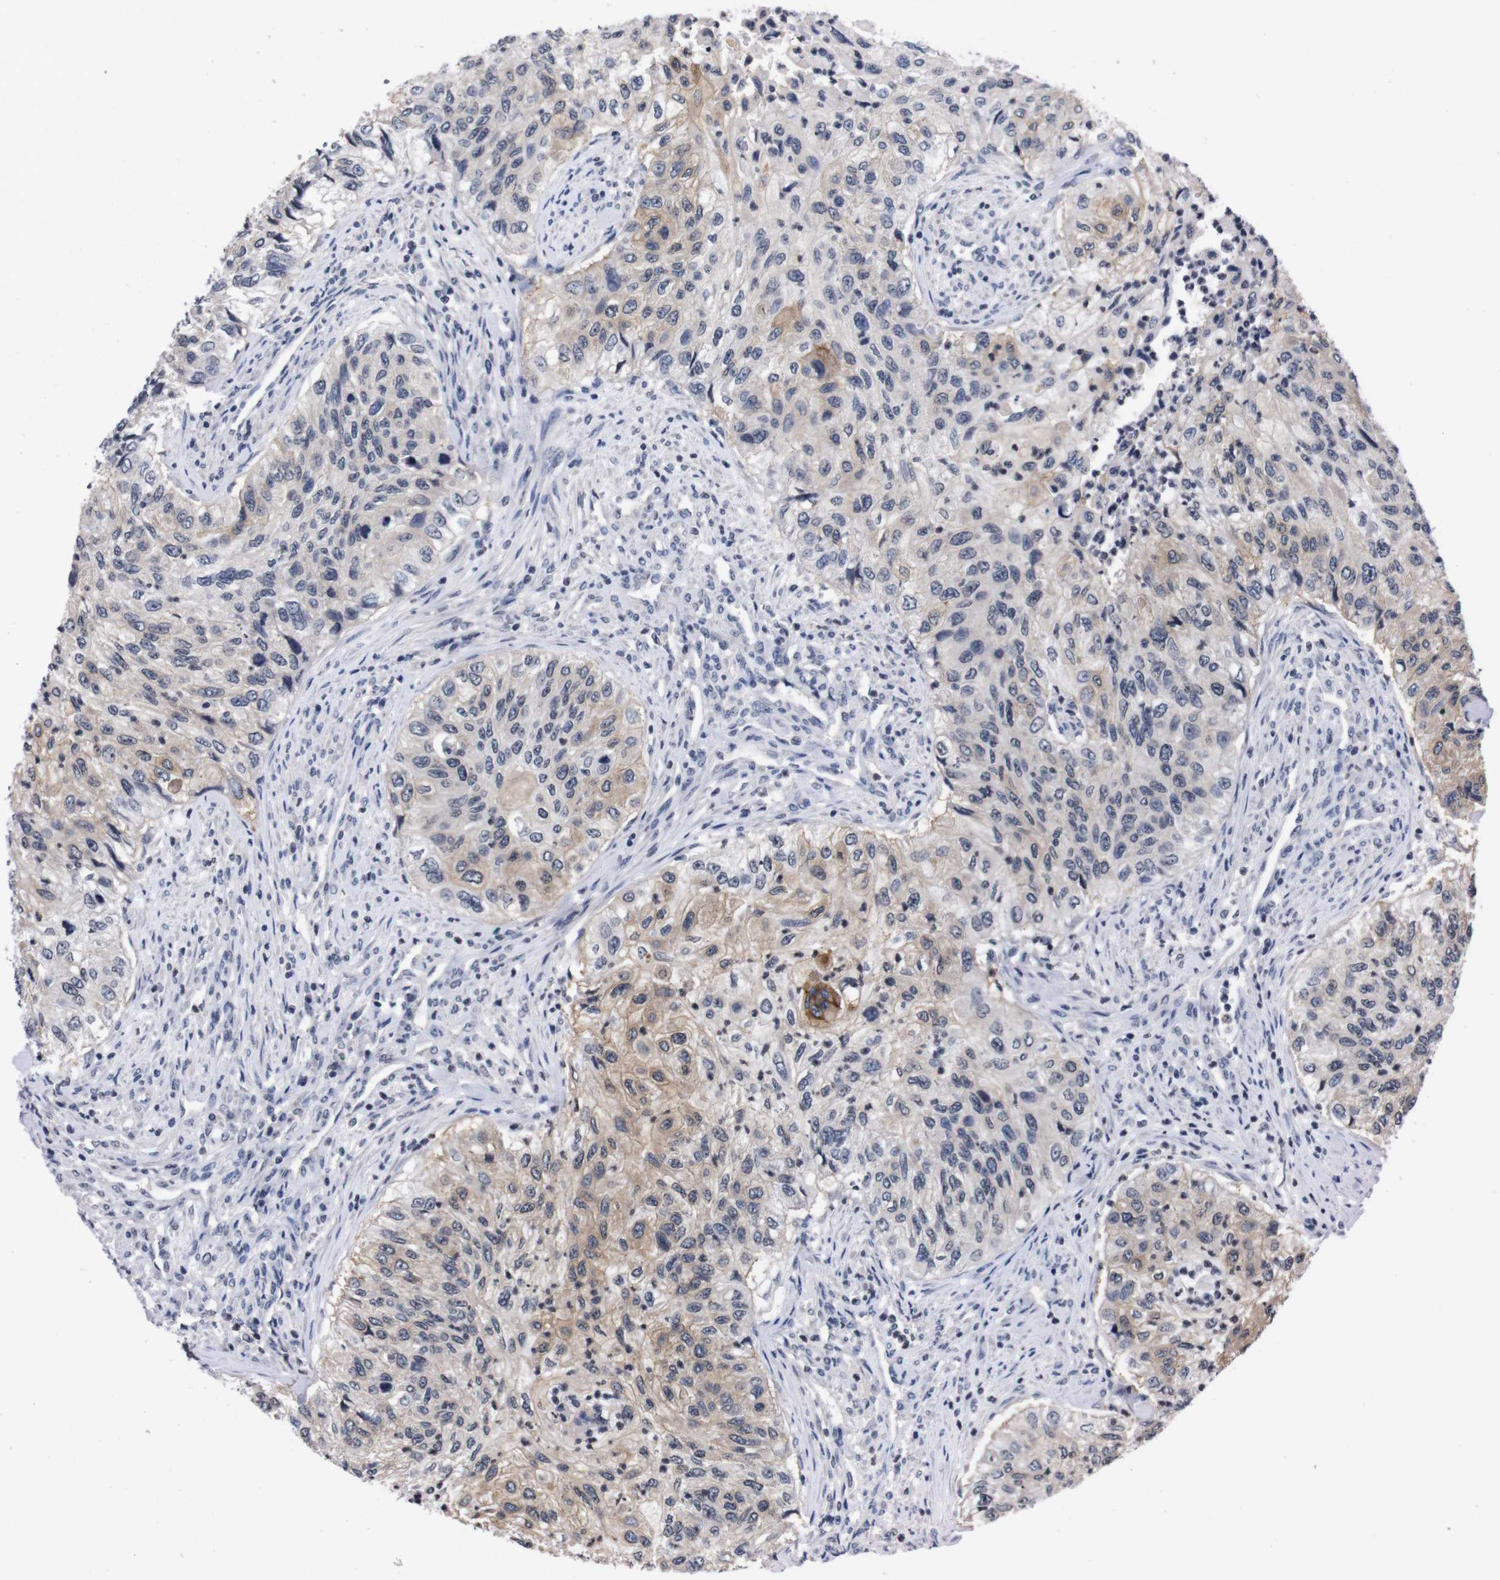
{"staining": {"intensity": "weak", "quantity": "25%-75%", "location": "cytoplasmic/membranous"}, "tissue": "urothelial cancer", "cell_type": "Tumor cells", "image_type": "cancer", "snomed": [{"axis": "morphology", "description": "Urothelial carcinoma, High grade"}, {"axis": "topography", "description": "Urinary bladder"}], "caption": "Immunohistochemical staining of urothelial carcinoma (high-grade) shows low levels of weak cytoplasmic/membranous expression in about 25%-75% of tumor cells.", "gene": "TNFRSF21", "patient": {"sex": "female", "age": 60}}